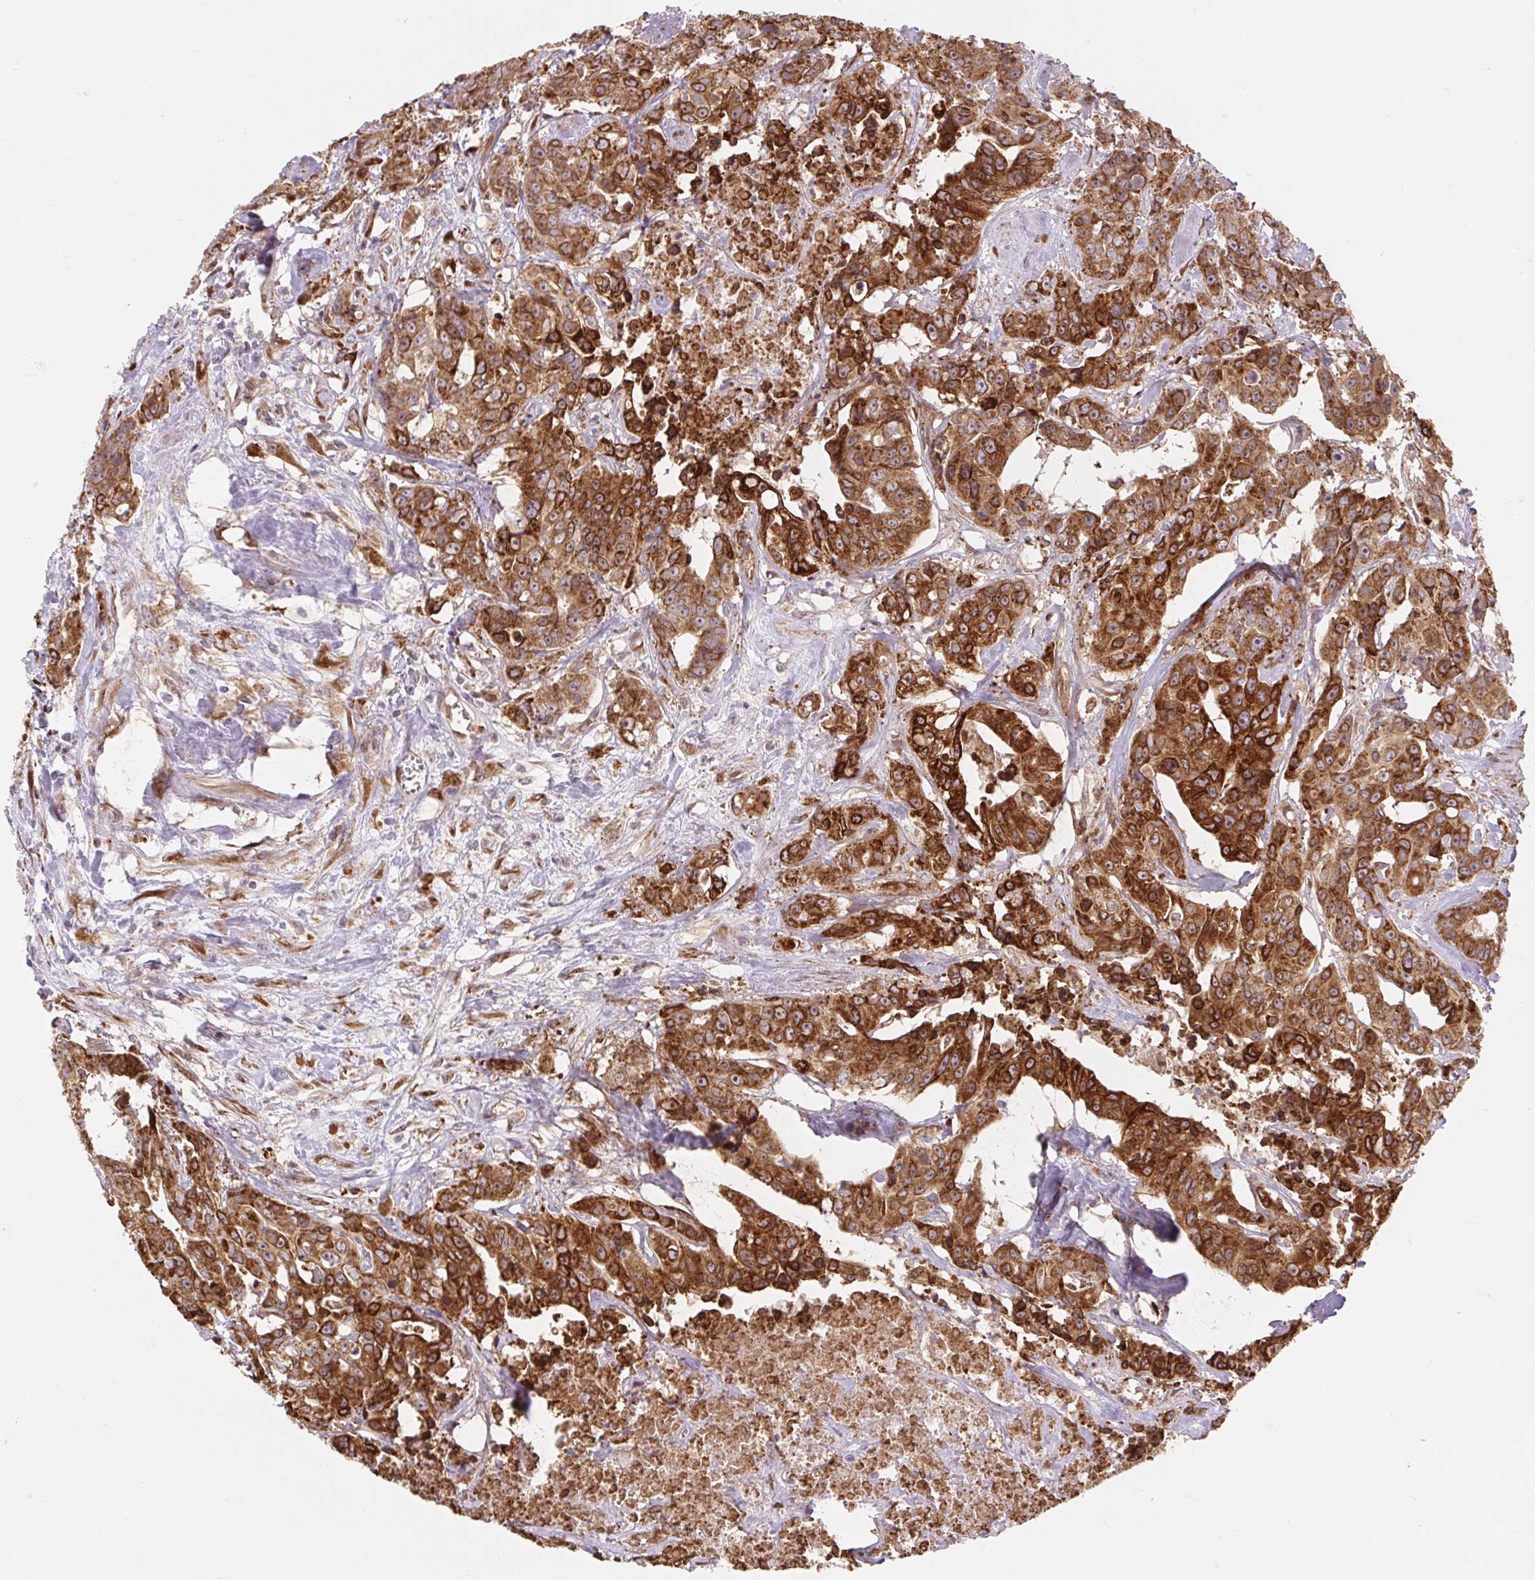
{"staining": {"intensity": "moderate", "quantity": ">75%", "location": "cytoplasmic/membranous"}, "tissue": "colorectal cancer", "cell_type": "Tumor cells", "image_type": "cancer", "snomed": [{"axis": "morphology", "description": "Adenocarcinoma, NOS"}, {"axis": "topography", "description": "Rectum"}], "caption": "A high-resolution image shows IHC staining of colorectal adenocarcinoma, which demonstrates moderate cytoplasmic/membranous expression in about >75% of tumor cells.", "gene": "LYPD5", "patient": {"sex": "female", "age": 62}}